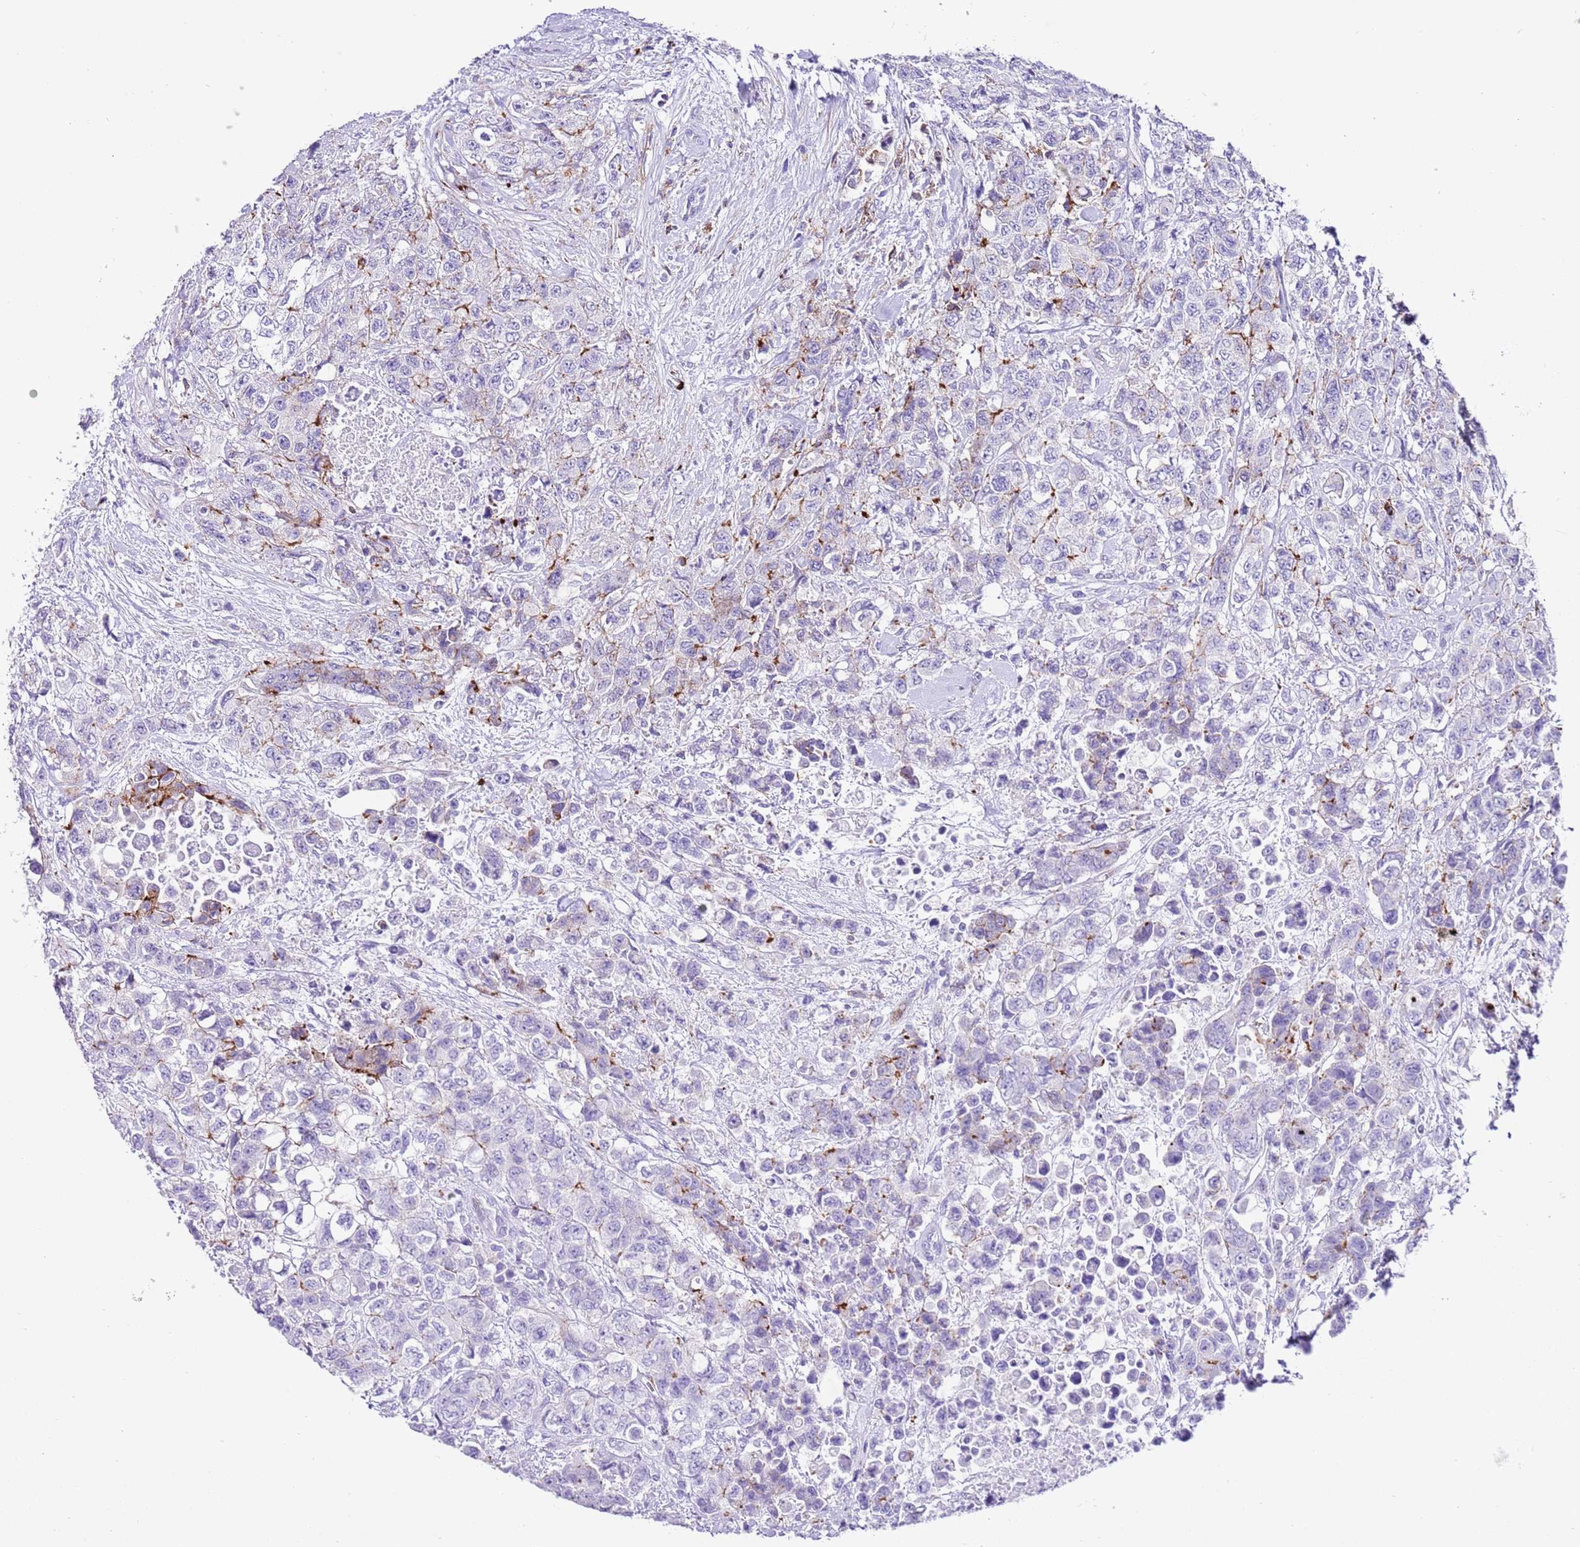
{"staining": {"intensity": "negative", "quantity": "none", "location": "none"}, "tissue": "urothelial cancer", "cell_type": "Tumor cells", "image_type": "cancer", "snomed": [{"axis": "morphology", "description": "Urothelial carcinoma, High grade"}, {"axis": "topography", "description": "Urinary bladder"}], "caption": "A high-resolution micrograph shows IHC staining of urothelial cancer, which demonstrates no significant expression in tumor cells.", "gene": "ALDH3A1", "patient": {"sex": "female", "age": 78}}